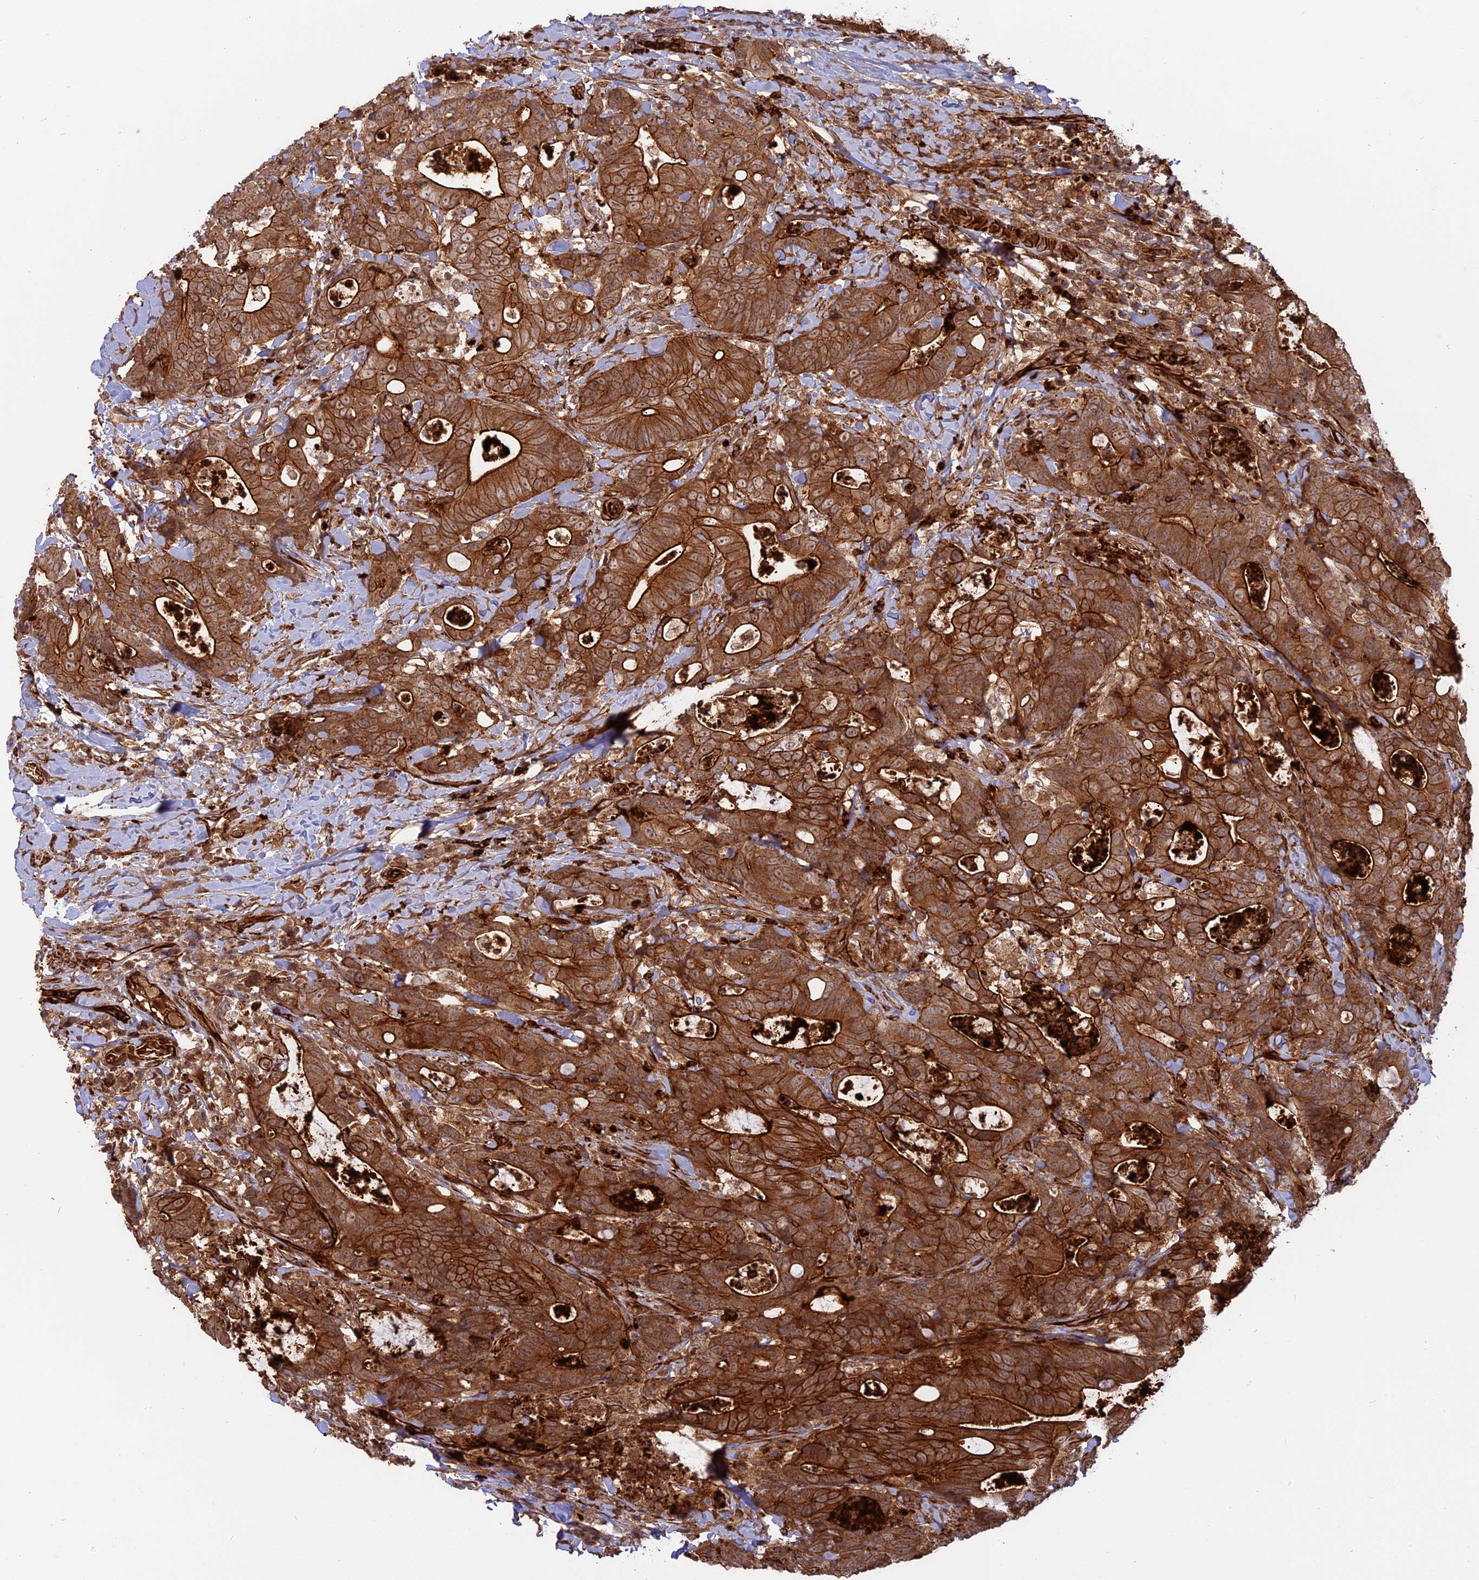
{"staining": {"intensity": "strong", "quantity": ">75%", "location": "cytoplasmic/membranous"}, "tissue": "colorectal cancer", "cell_type": "Tumor cells", "image_type": "cancer", "snomed": [{"axis": "morphology", "description": "Adenocarcinoma, NOS"}, {"axis": "topography", "description": "Colon"}], "caption": "Colorectal cancer (adenocarcinoma) was stained to show a protein in brown. There is high levels of strong cytoplasmic/membranous positivity in approximately >75% of tumor cells.", "gene": "PHLDB3", "patient": {"sex": "female", "age": 82}}